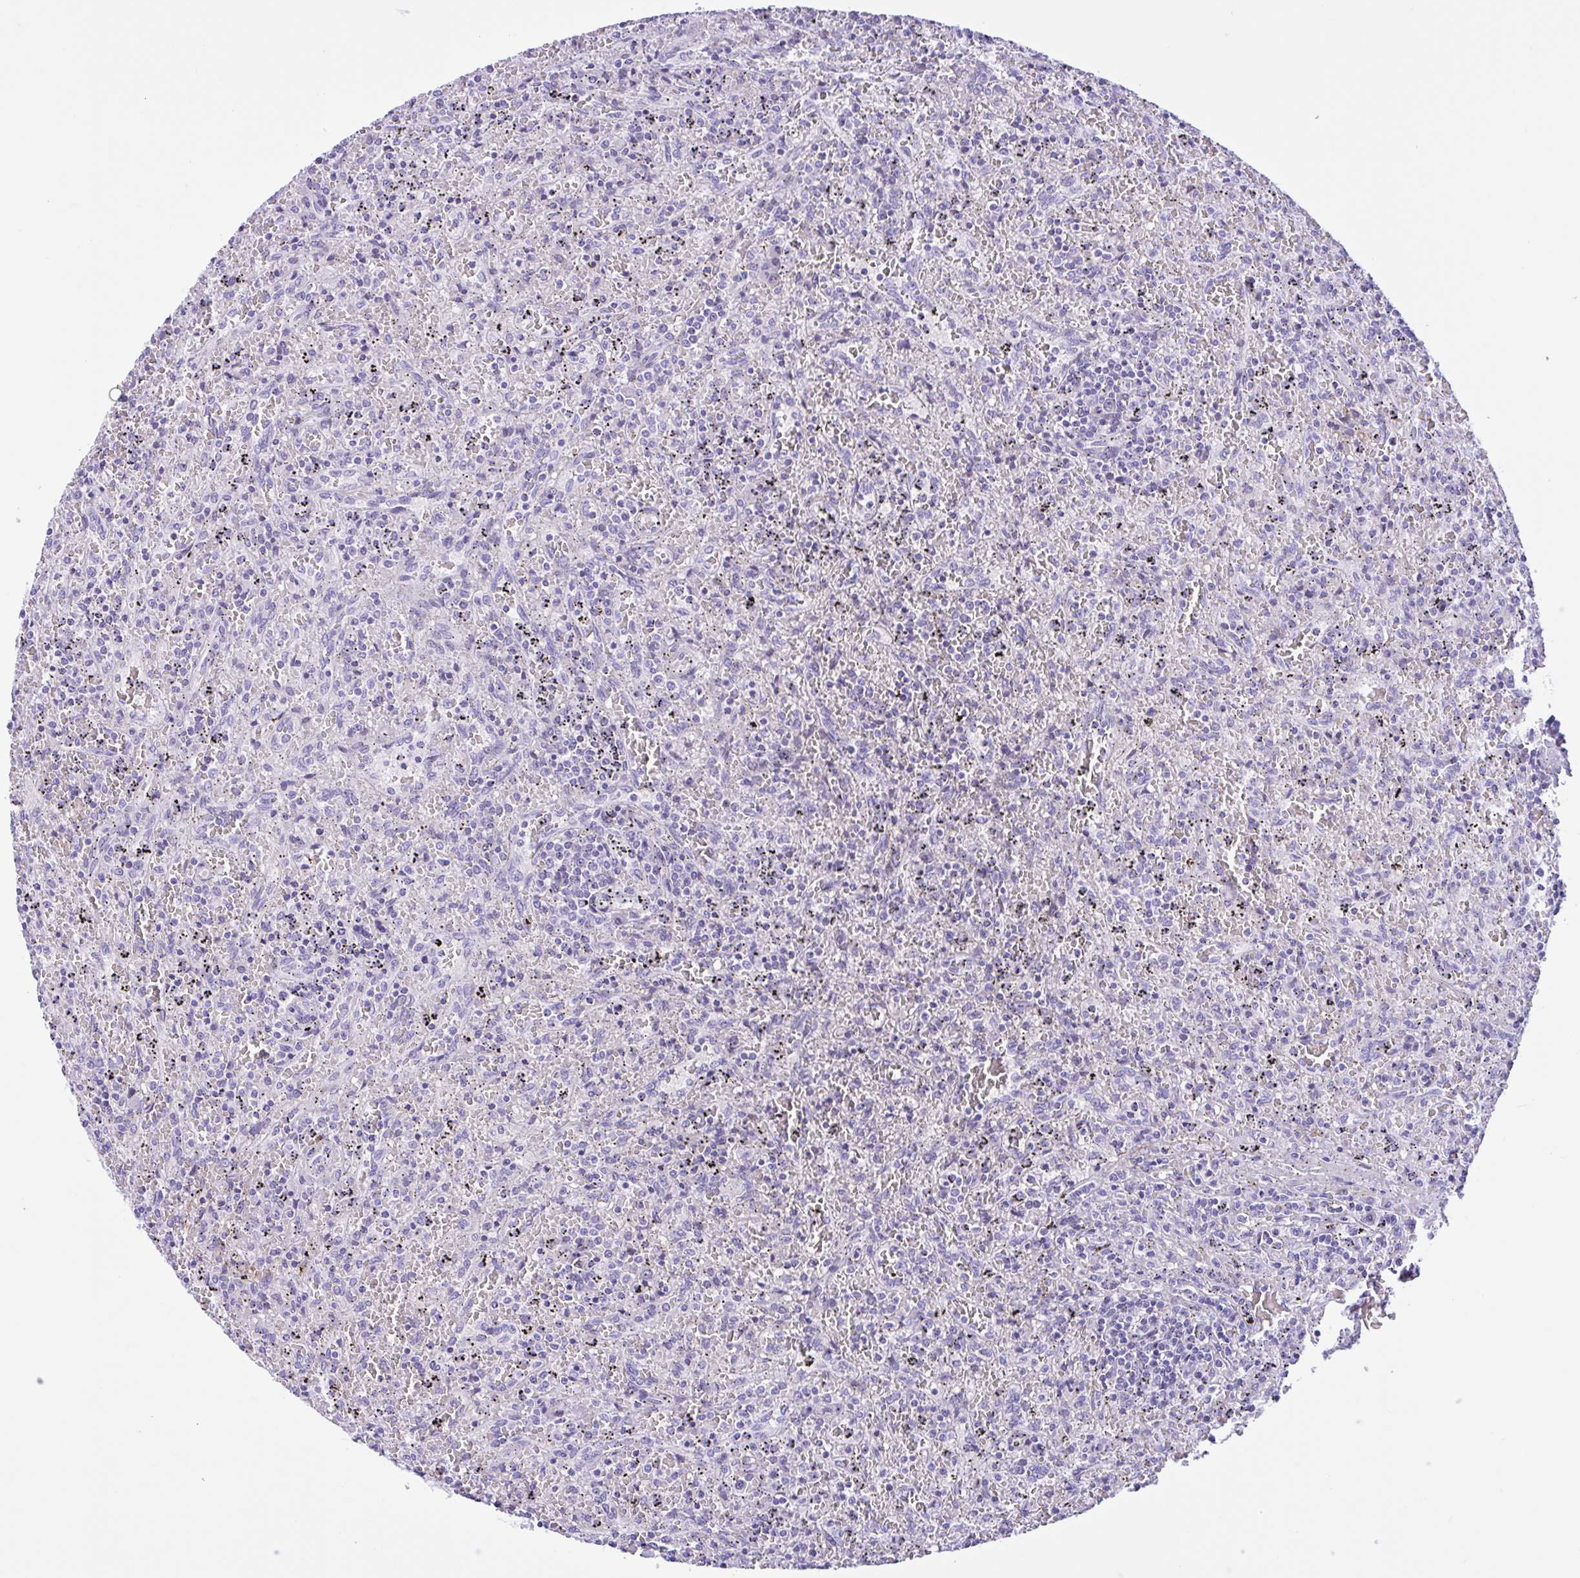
{"staining": {"intensity": "negative", "quantity": "none", "location": "none"}, "tissue": "lymphoma", "cell_type": "Tumor cells", "image_type": "cancer", "snomed": [{"axis": "morphology", "description": "Malignant lymphoma, non-Hodgkin's type, Low grade"}, {"axis": "topography", "description": "Spleen"}], "caption": "There is no significant expression in tumor cells of lymphoma. The staining was performed using DAB (3,3'-diaminobenzidine) to visualize the protein expression in brown, while the nuclei were stained in blue with hematoxylin (Magnification: 20x).", "gene": "AHCYL2", "patient": {"sex": "female", "age": 64}}